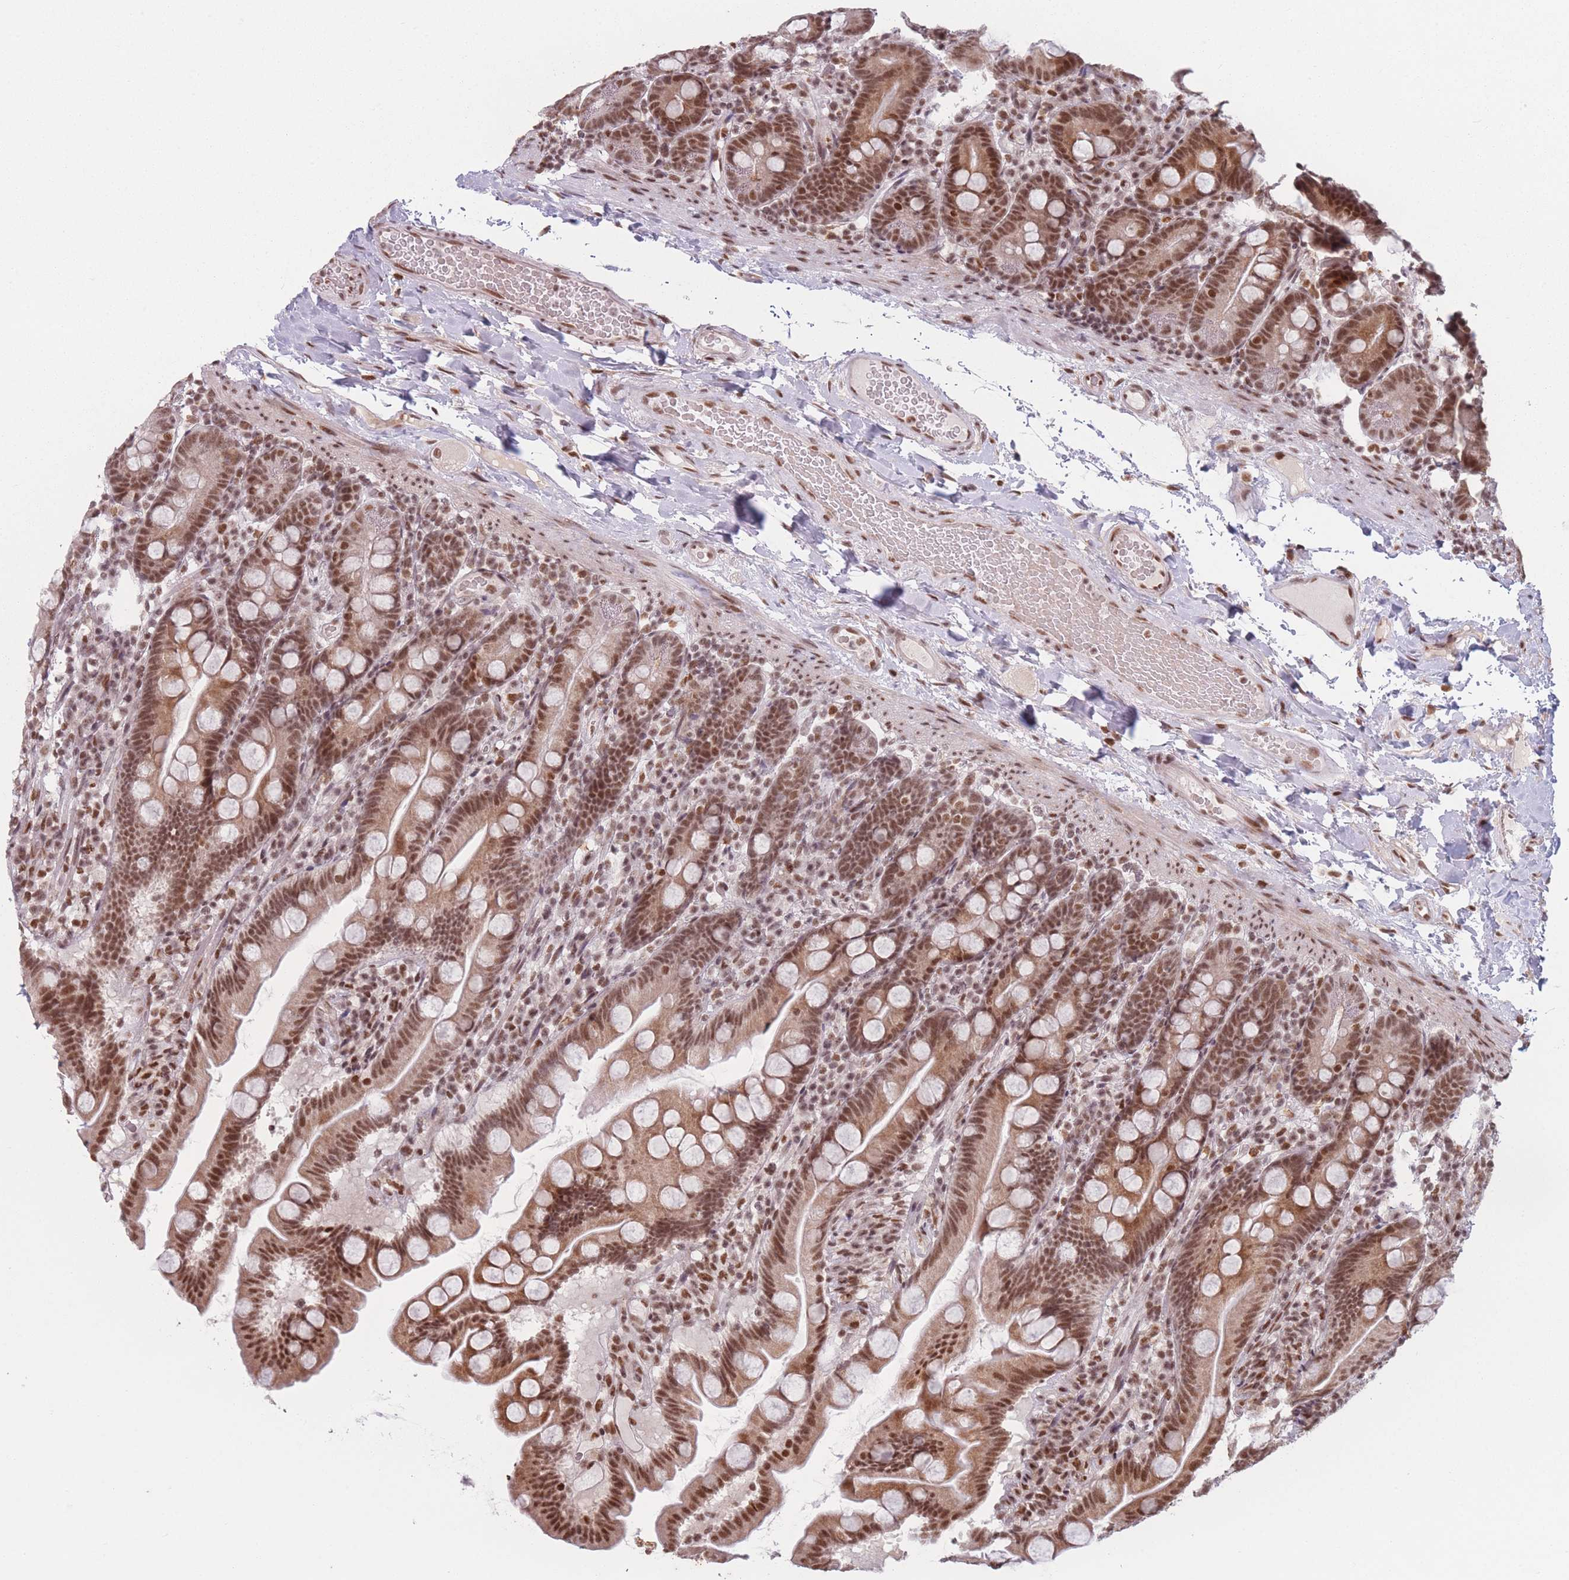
{"staining": {"intensity": "moderate", "quantity": ">75%", "location": "cytoplasmic/membranous,nuclear"}, "tissue": "small intestine", "cell_type": "Glandular cells", "image_type": "normal", "snomed": [{"axis": "morphology", "description": "Normal tissue, NOS"}, {"axis": "topography", "description": "Small intestine"}], "caption": "Immunohistochemistry (IHC) of normal human small intestine exhibits medium levels of moderate cytoplasmic/membranous,nuclear expression in approximately >75% of glandular cells. The protein of interest is stained brown, and the nuclei are stained in blue (DAB (3,3'-diaminobenzidine) IHC with brightfield microscopy, high magnification).", "gene": "SUPT6H", "patient": {"sex": "female", "age": 68}}